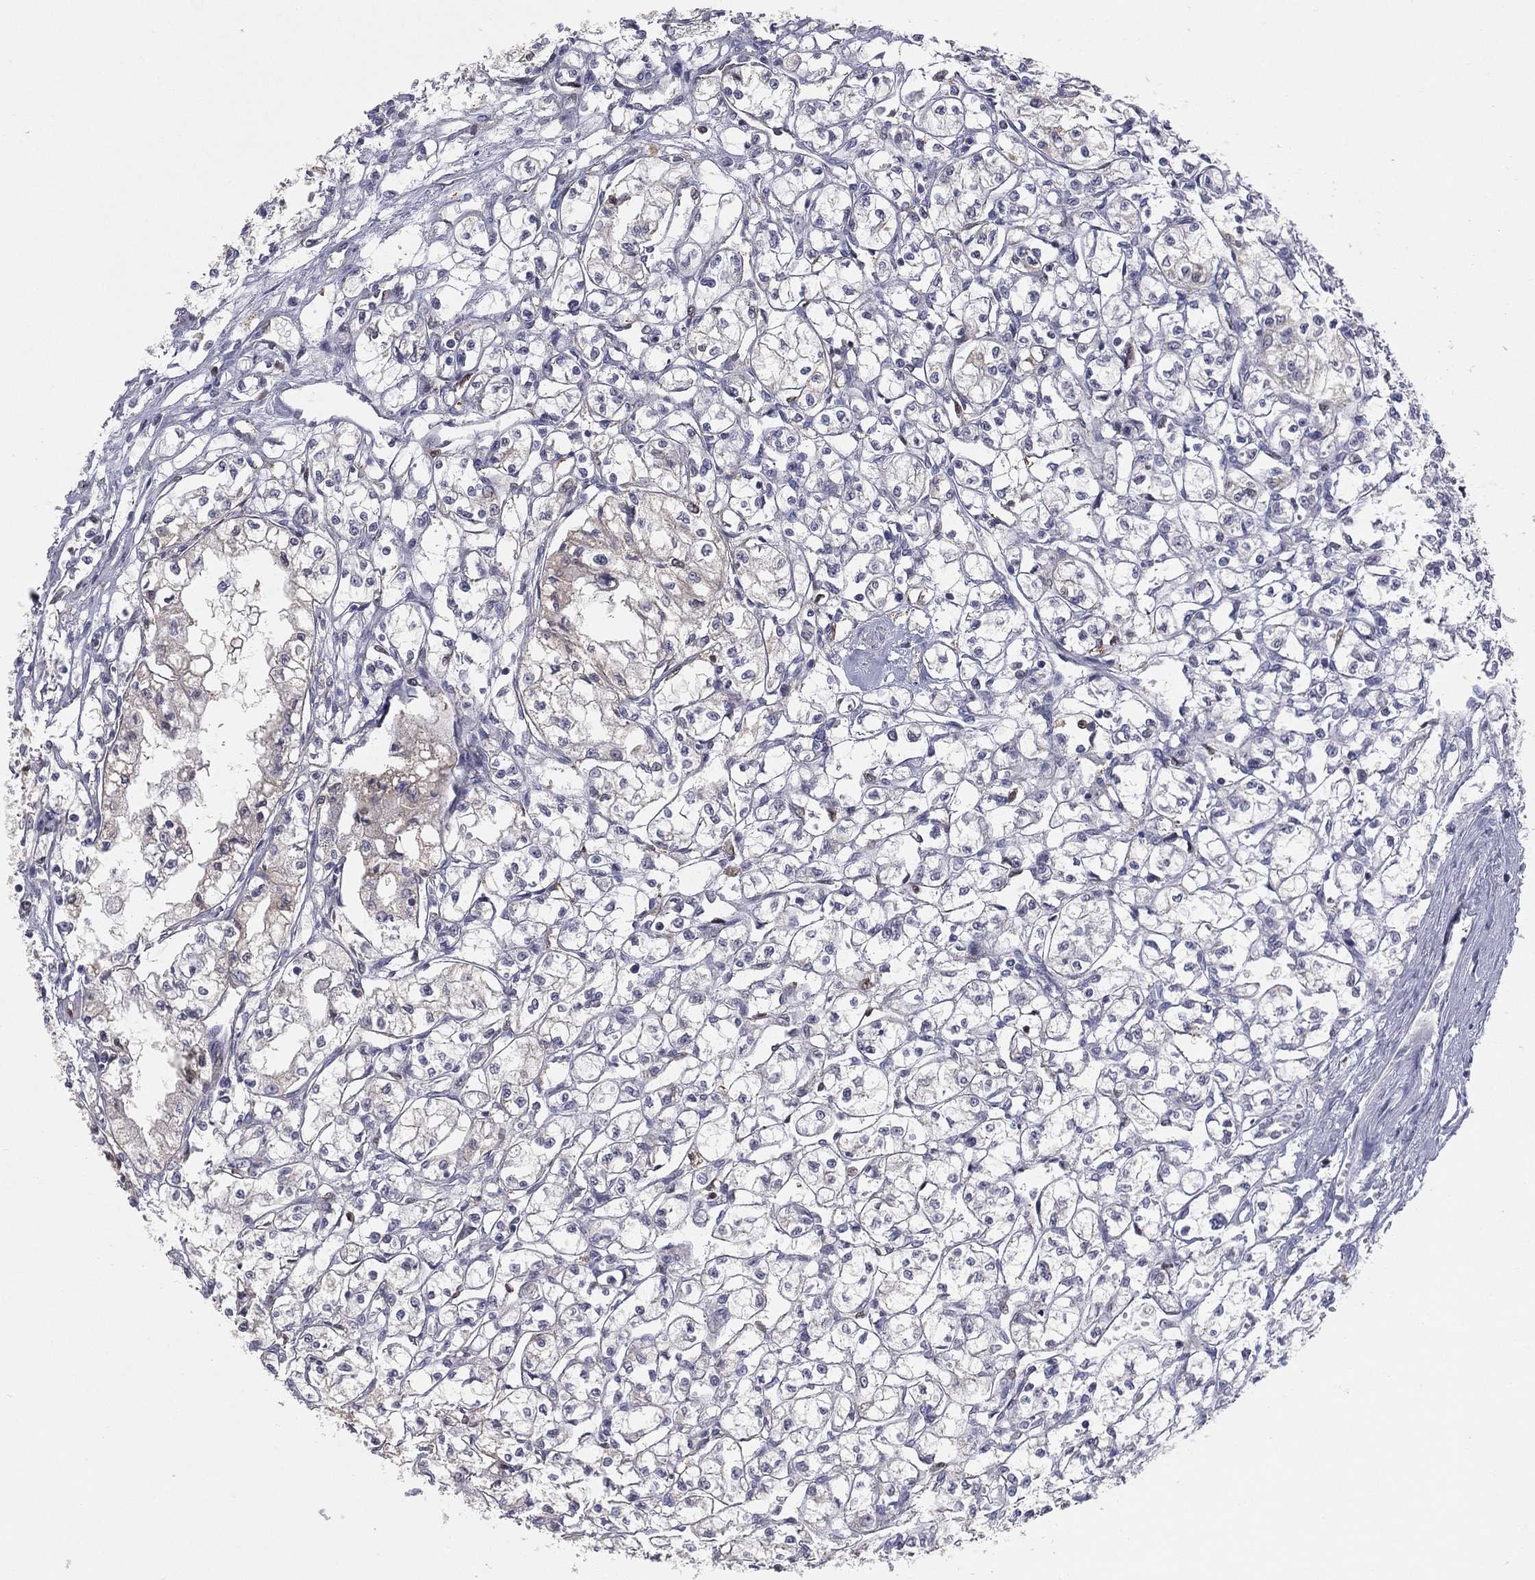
{"staining": {"intensity": "negative", "quantity": "none", "location": "none"}, "tissue": "renal cancer", "cell_type": "Tumor cells", "image_type": "cancer", "snomed": [{"axis": "morphology", "description": "Adenocarcinoma, NOS"}, {"axis": "topography", "description": "Kidney"}], "caption": "Image shows no significant protein staining in tumor cells of renal adenocarcinoma.", "gene": "DMKN", "patient": {"sex": "male", "age": 56}}